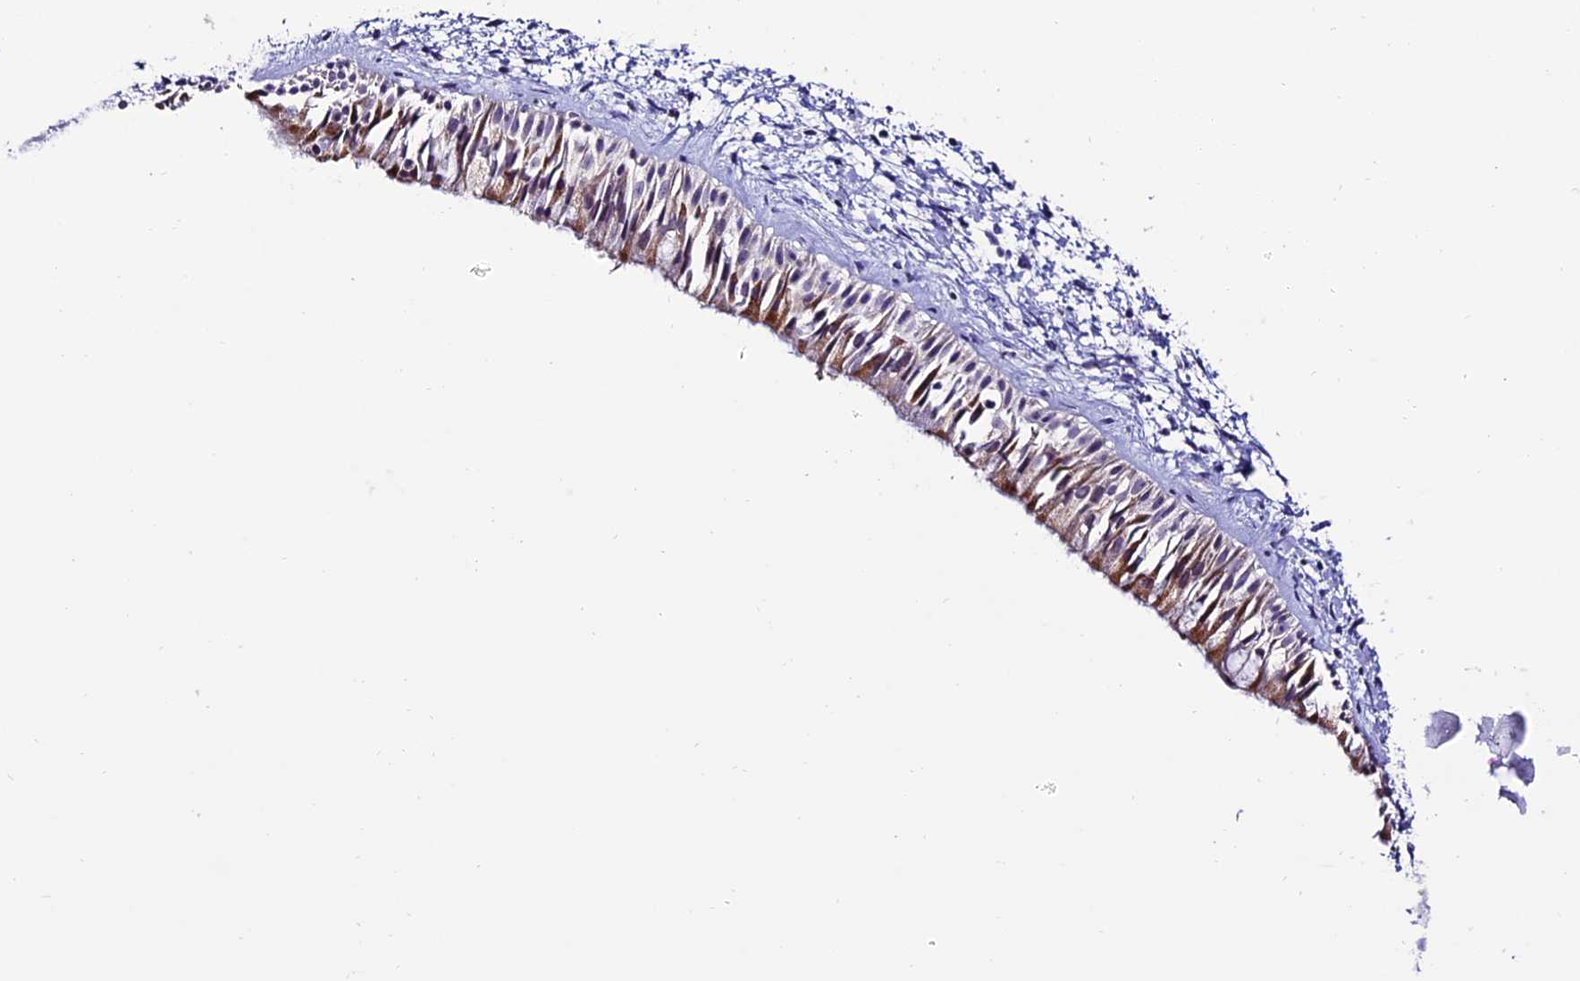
{"staining": {"intensity": "moderate", "quantity": "25%-75%", "location": "cytoplasmic/membranous"}, "tissue": "nasopharynx", "cell_type": "Respiratory epithelial cells", "image_type": "normal", "snomed": [{"axis": "morphology", "description": "Normal tissue, NOS"}, {"axis": "topography", "description": "Nasopharynx"}], "caption": "Immunohistochemistry (IHC) photomicrograph of unremarkable nasopharynx: nasopharynx stained using IHC shows medium levels of moderate protein expression localized specifically in the cytoplasmic/membranous of respiratory epithelial cells, appearing as a cytoplasmic/membranous brown color.", "gene": "SLC10A1", "patient": {"sex": "male", "age": 22}}